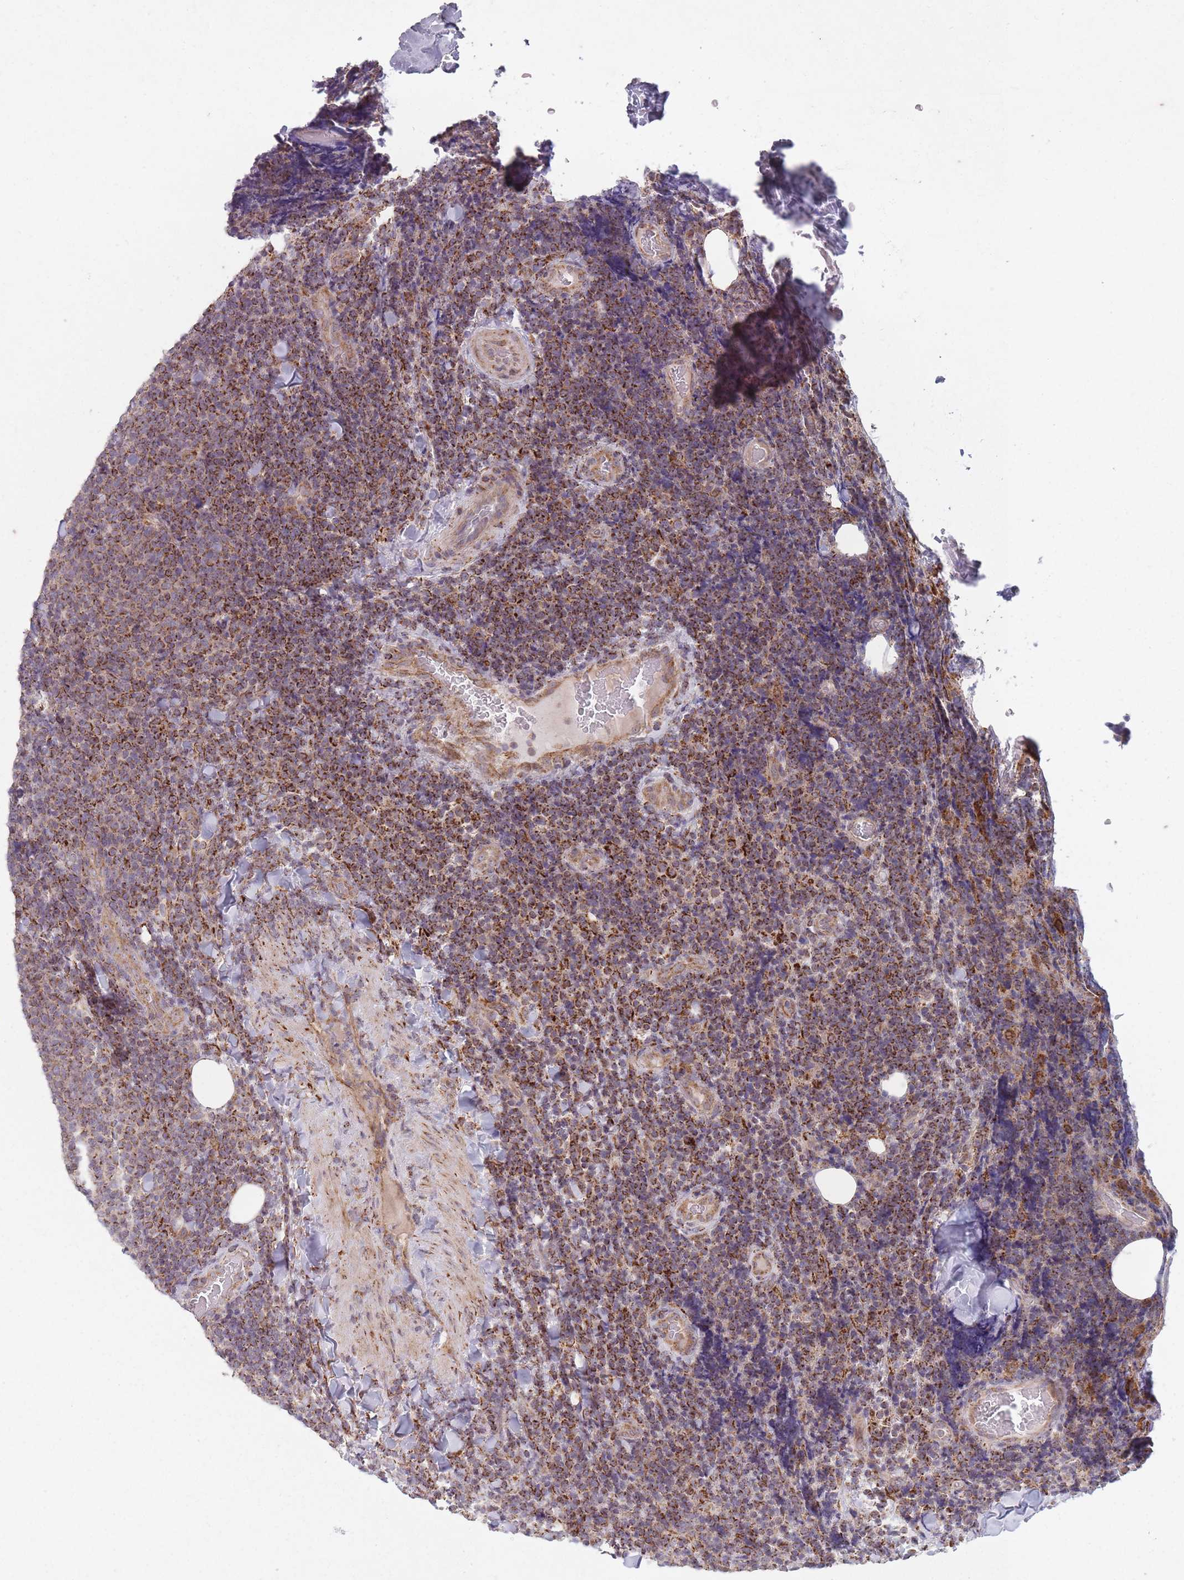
{"staining": {"intensity": "moderate", "quantity": ">75%", "location": "cytoplasmic/membranous"}, "tissue": "lymphoma", "cell_type": "Tumor cells", "image_type": "cancer", "snomed": [{"axis": "morphology", "description": "Malignant lymphoma, non-Hodgkin's type, Low grade"}, {"axis": "topography", "description": "Lymph node"}], "caption": "Tumor cells show medium levels of moderate cytoplasmic/membranous expression in approximately >75% of cells in malignant lymphoma, non-Hodgkin's type (low-grade).", "gene": "OR10Q1", "patient": {"sex": "male", "age": 66}}